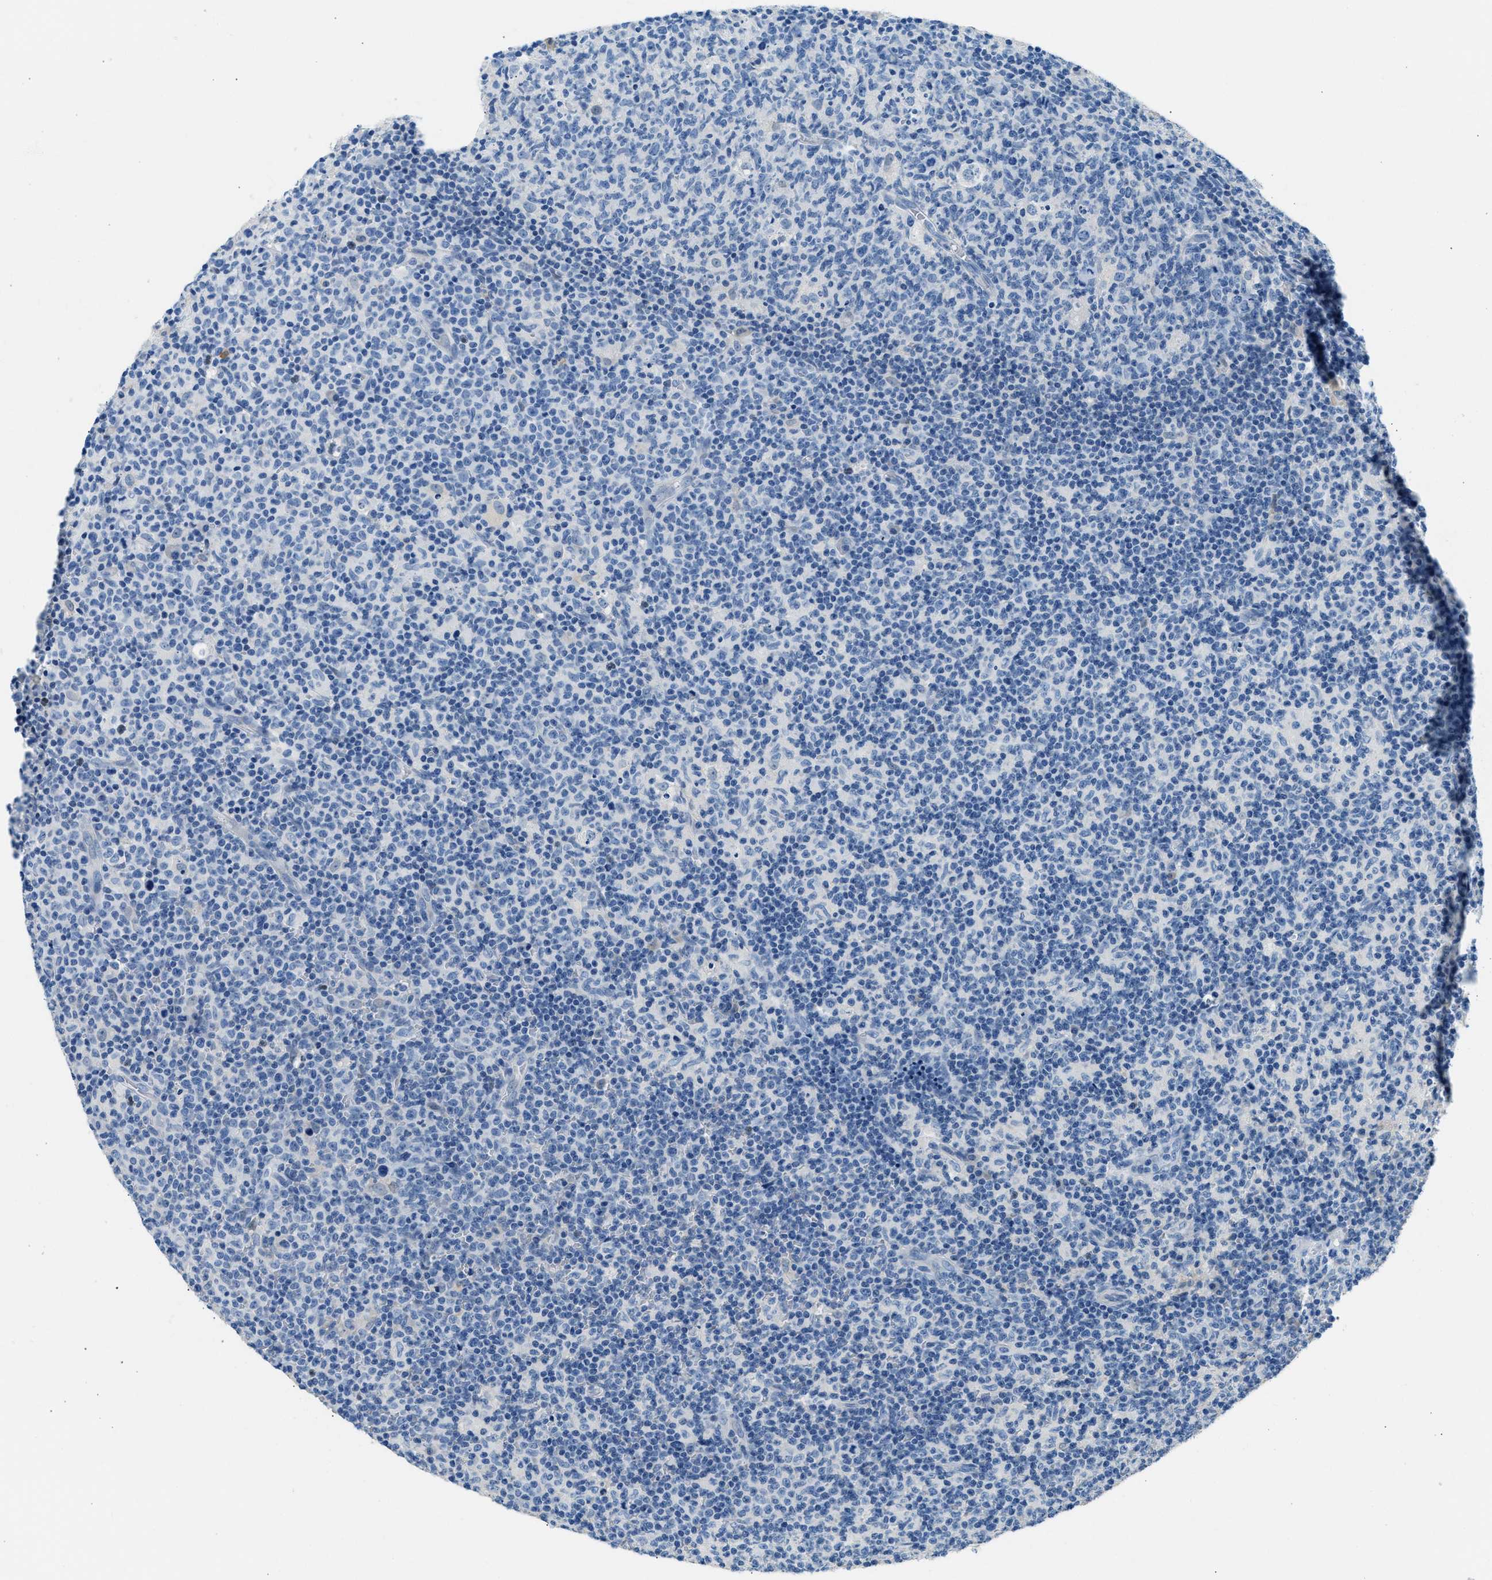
{"staining": {"intensity": "negative", "quantity": "none", "location": "none"}, "tissue": "lymph node", "cell_type": "Germinal center cells", "image_type": "normal", "snomed": [{"axis": "morphology", "description": "Normal tissue, NOS"}, {"axis": "morphology", "description": "Inflammation, NOS"}, {"axis": "topography", "description": "Lymph node"}], "caption": "Immunohistochemistry image of unremarkable lymph node stained for a protein (brown), which exhibits no positivity in germinal center cells. (Immunohistochemistry, brightfield microscopy, high magnification).", "gene": "CLDN18", "patient": {"sex": "male", "age": 55}}